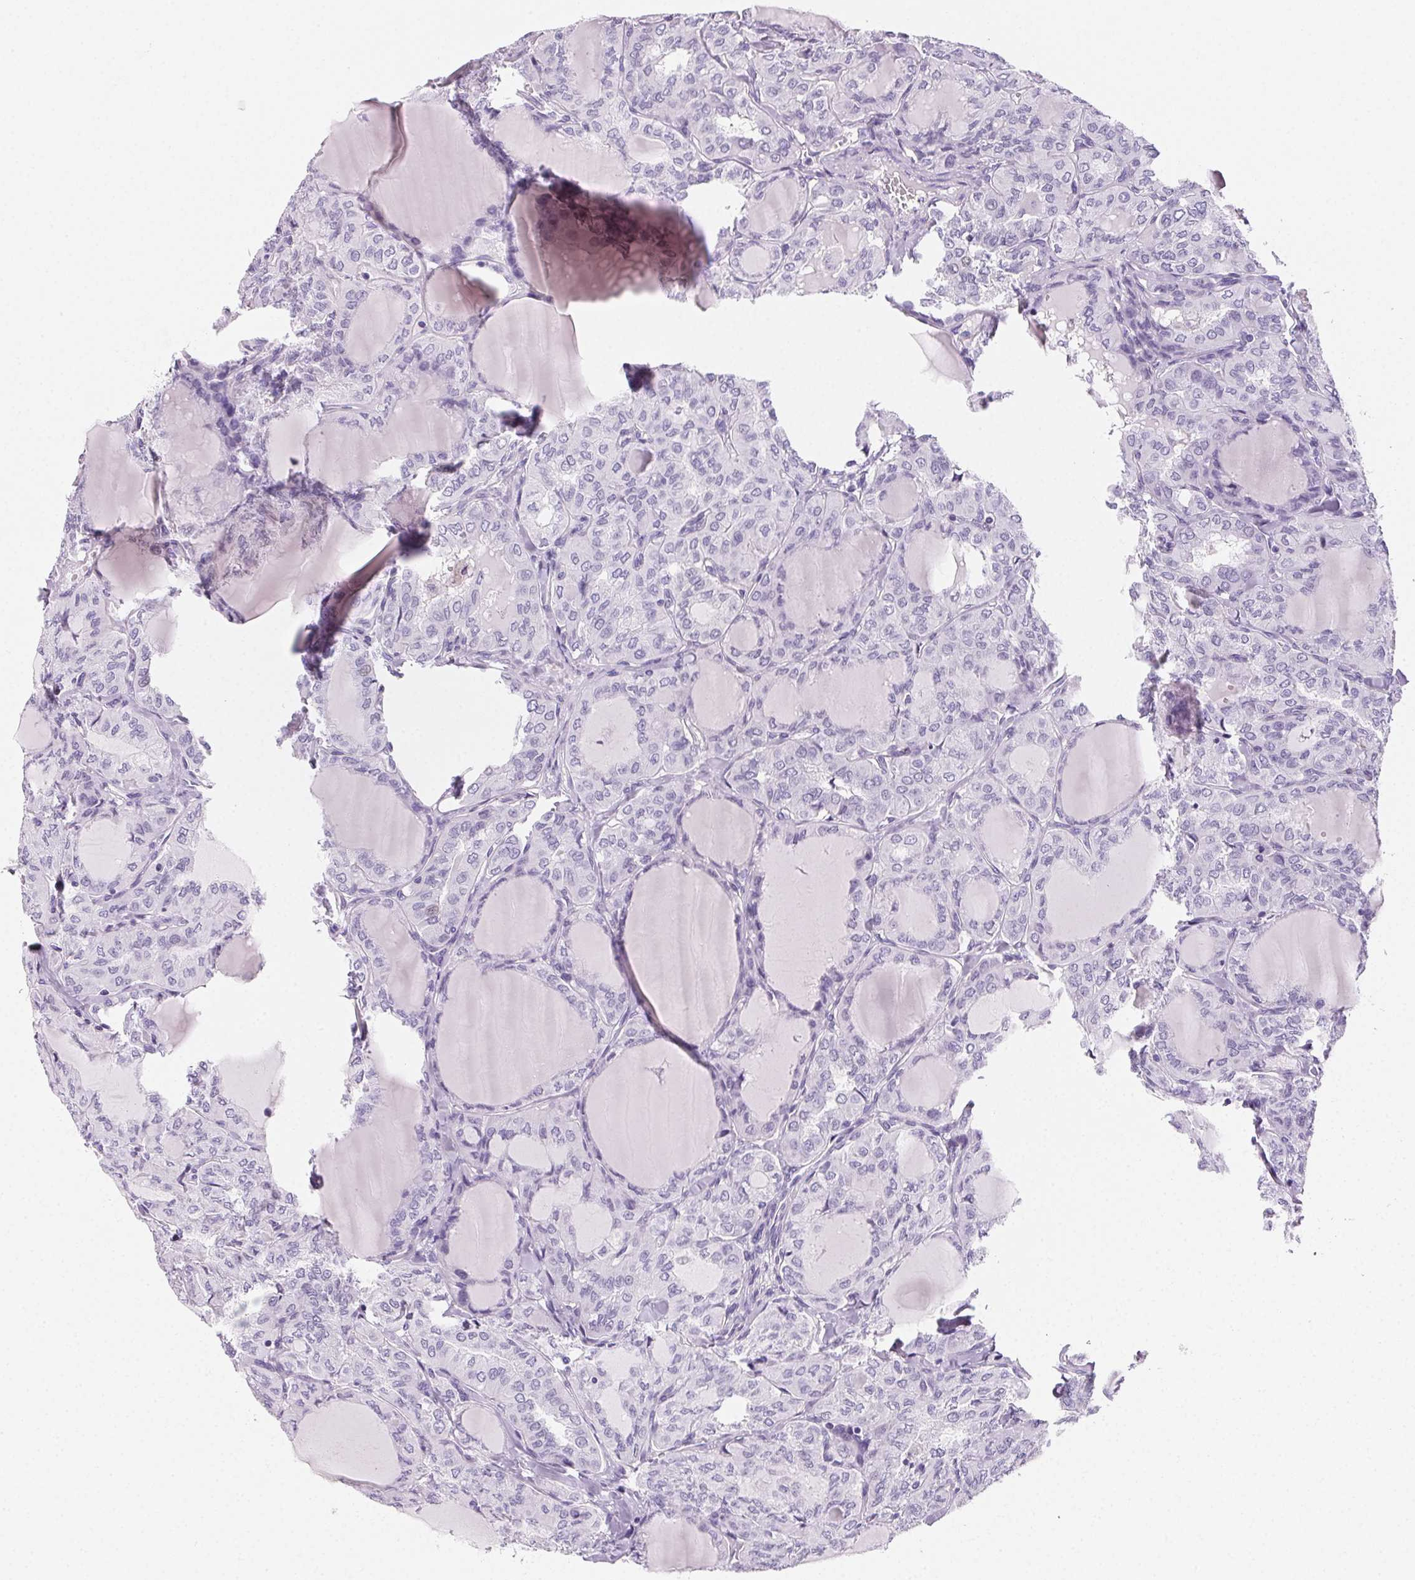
{"staining": {"intensity": "negative", "quantity": "none", "location": "none"}, "tissue": "thyroid cancer", "cell_type": "Tumor cells", "image_type": "cancer", "snomed": [{"axis": "morphology", "description": "Papillary adenocarcinoma, NOS"}, {"axis": "topography", "description": "Thyroid gland"}], "caption": "IHC image of thyroid papillary adenocarcinoma stained for a protein (brown), which shows no expression in tumor cells. (Stains: DAB (3,3'-diaminobenzidine) IHC with hematoxylin counter stain, Microscopy: brightfield microscopy at high magnification).", "gene": "PRSS3", "patient": {"sex": "male", "age": 20}}